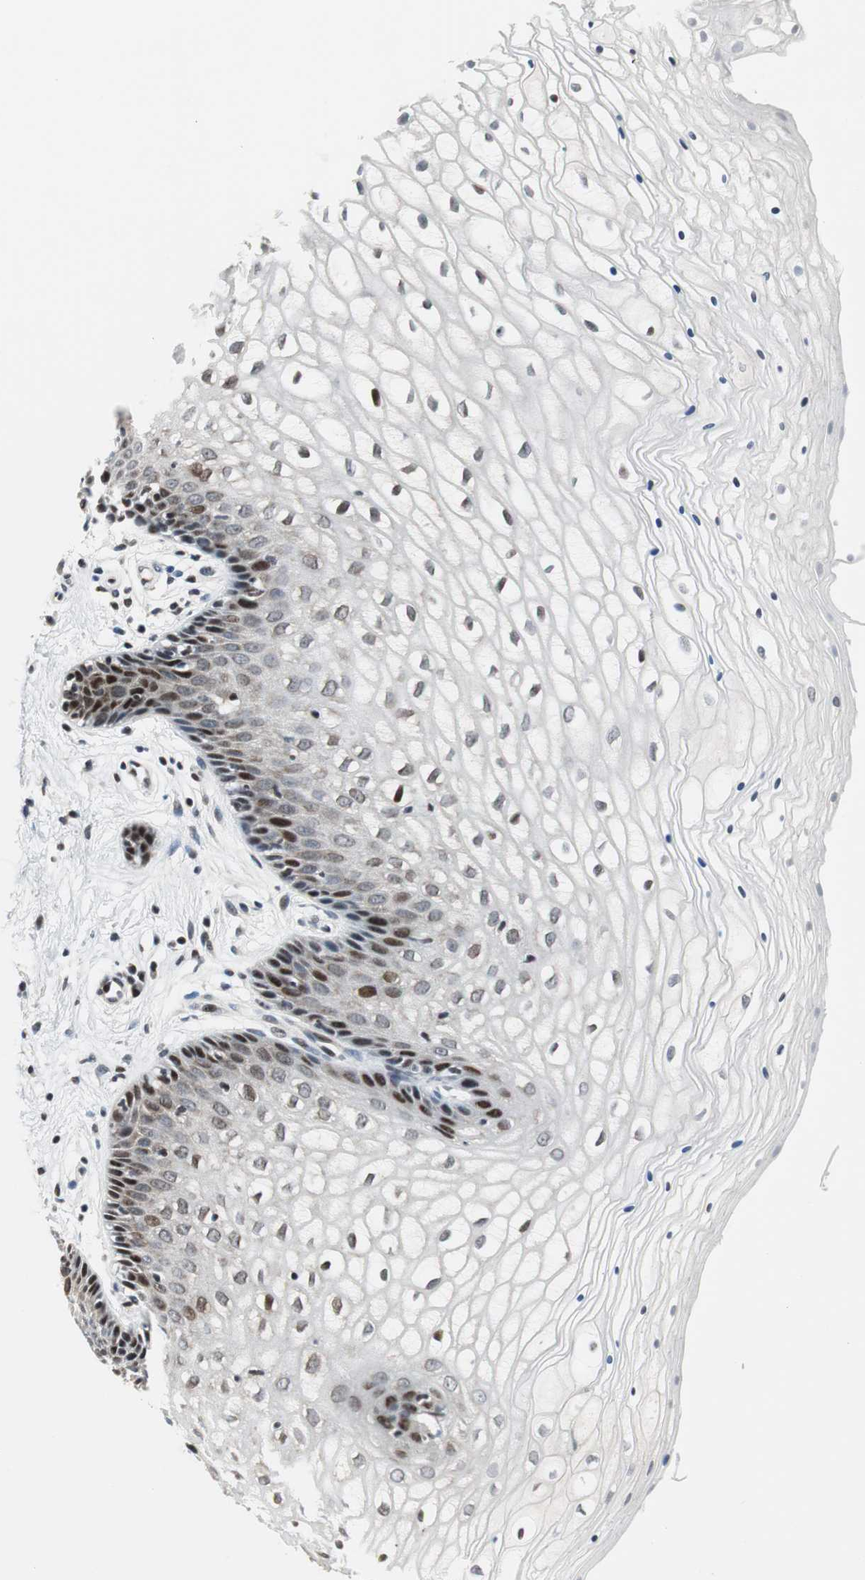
{"staining": {"intensity": "strong", "quantity": "25%-75%", "location": "nuclear"}, "tissue": "vagina", "cell_type": "Squamous epithelial cells", "image_type": "normal", "snomed": [{"axis": "morphology", "description": "Normal tissue, NOS"}, {"axis": "topography", "description": "Vagina"}], "caption": "Brown immunohistochemical staining in benign human vagina demonstrates strong nuclear staining in about 25%-75% of squamous epithelial cells. Ihc stains the protein in brown and the nuclei are stained blue.", "gene": "RAD1", "patient": {"sex": "female", "age": 34}}